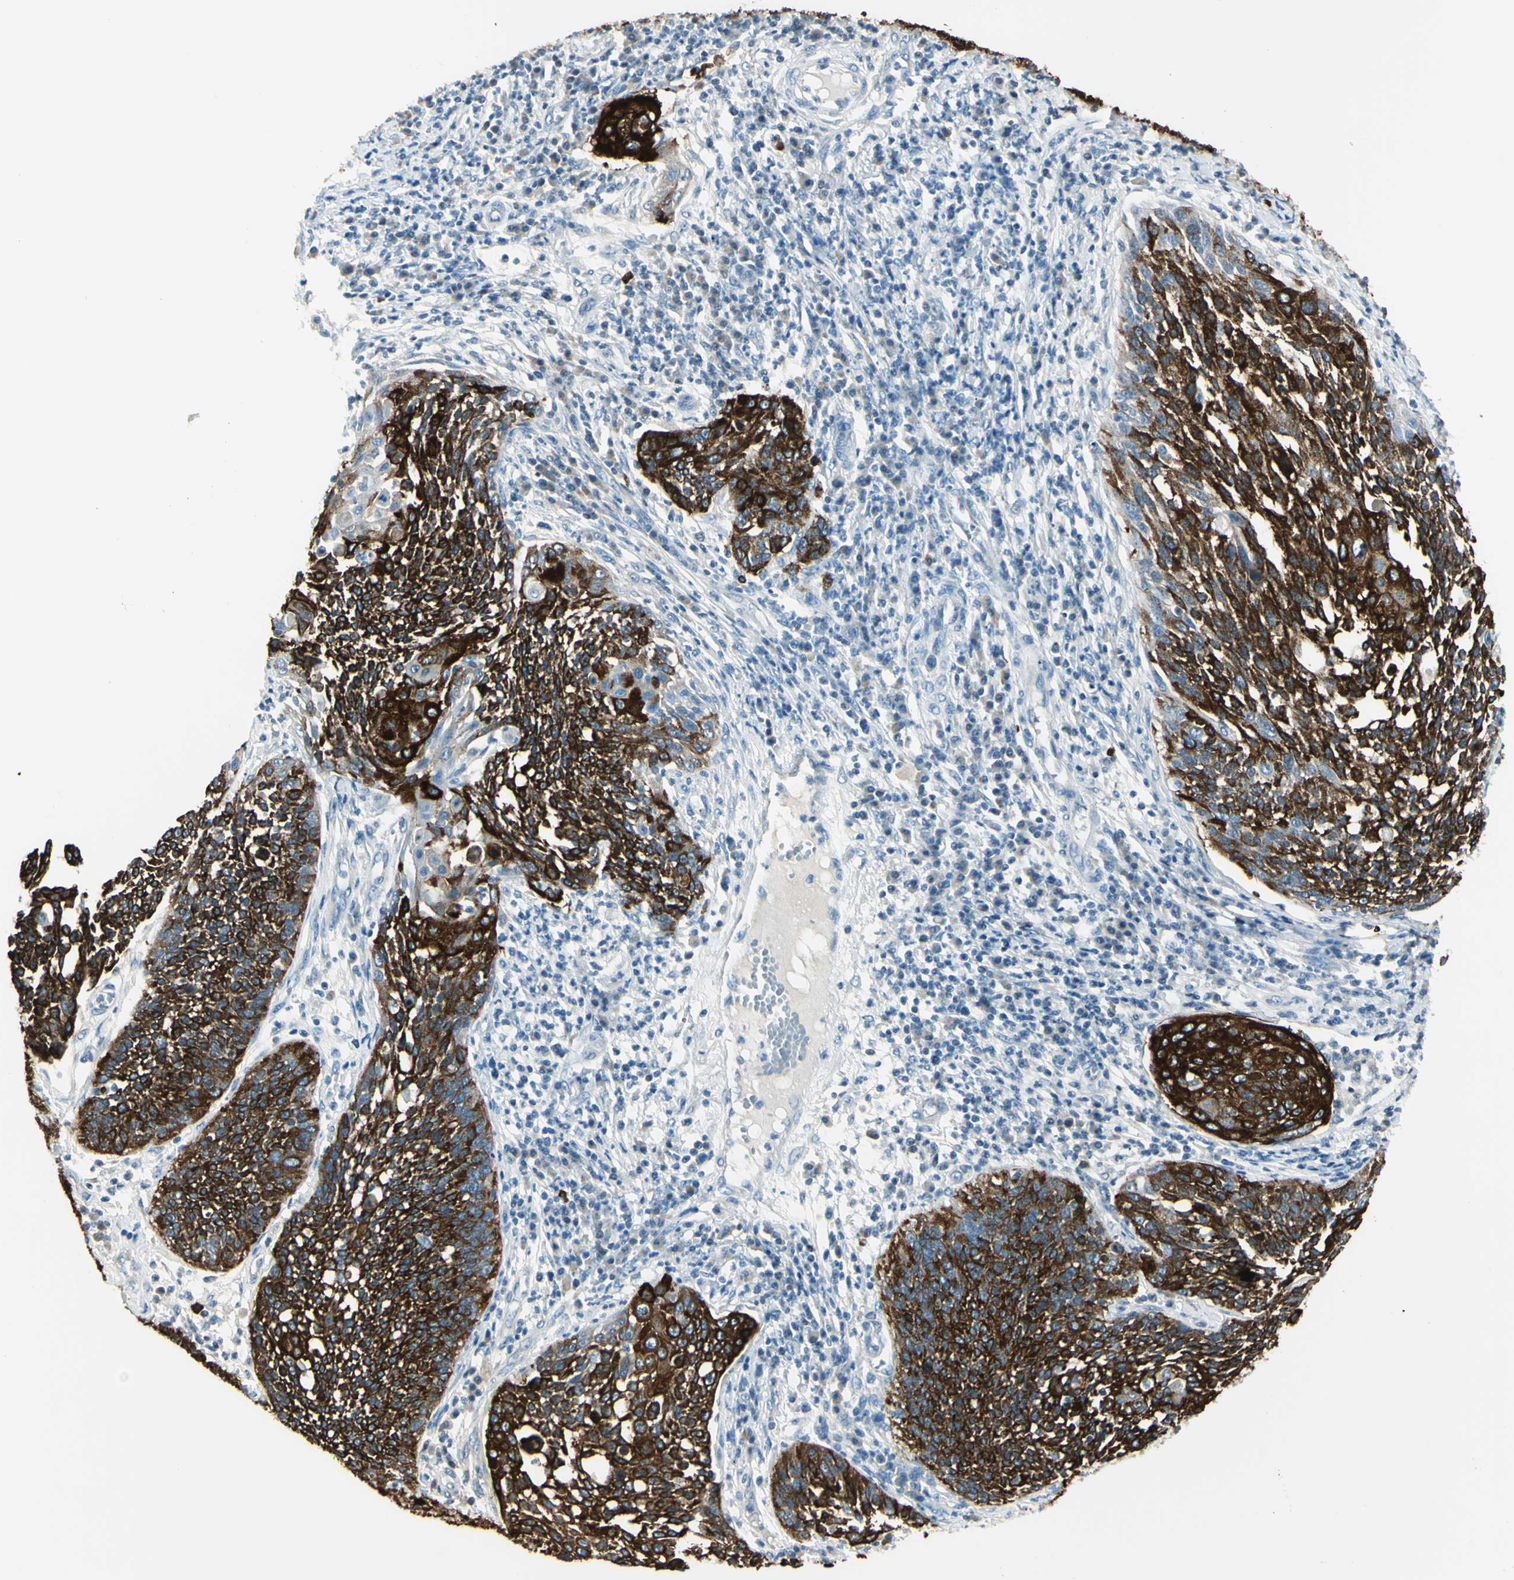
{"staining": {"intensity": "strong", "quantity": ">75%", "location": "nuclear"}, "tissue": "cervical cancer", "cell_type": "Tumor cells", "image_type": "cancer", "snomed": [{"axis": "morphology", "description": "Squamous cell carcinoma, NOS"}, {"axis": "topography", "description": "Cervix"}], "caption": "Tumor cells exhibit high levels of strong nuclear expression in approximately >75% of cells in human cervical squamous cell carcinoma. (Brightfield microscopy of DAB IHC at high magnification).", "gene": "DLG4", "patient": {"sex": "female", "age": 34}}